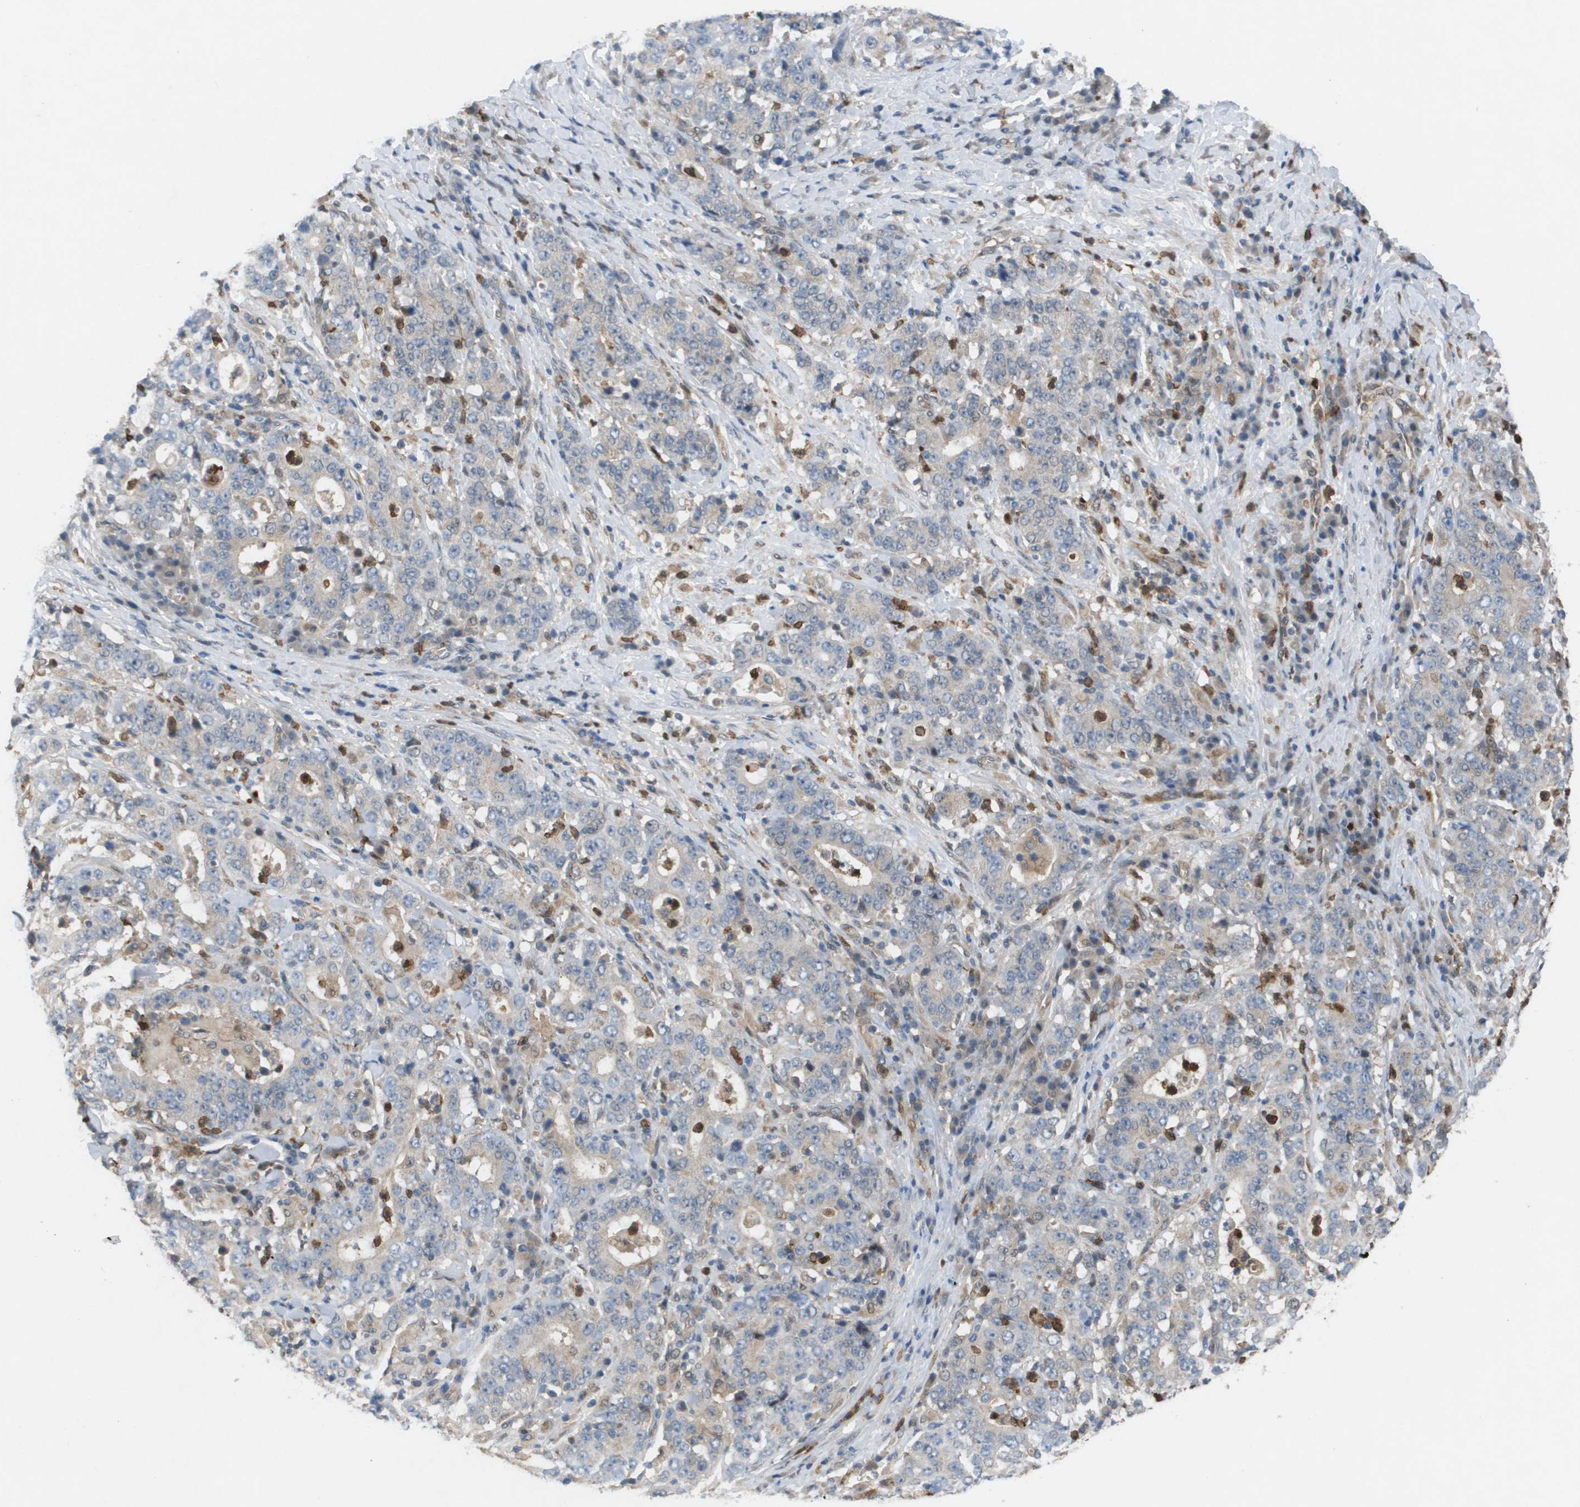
{"staining": {"intensity": "weak", "quantity": "<25%", "location": "cytoplasmic/membranous"}, "tissue": "stomach cancer", "cell_type": "Tumor cells", "image_type": "cancer", "snomed": [{"axis": "morphology", "description": "Normal tissue, NOS"}, {"axis": "morphology", "description": "Adenocarcinoma, NOS"}, {"axis": "topography", "description": "Stomach, upper"}, {"axis": "topography", "description": "Stomach"}], "caption": "Adenocarcinoma (stomach) was stained to show a protein in brown. There is no significant positivity in tumor cells.", "gene": "PALD1", "patient": {"sex": "male", "age": 59}}